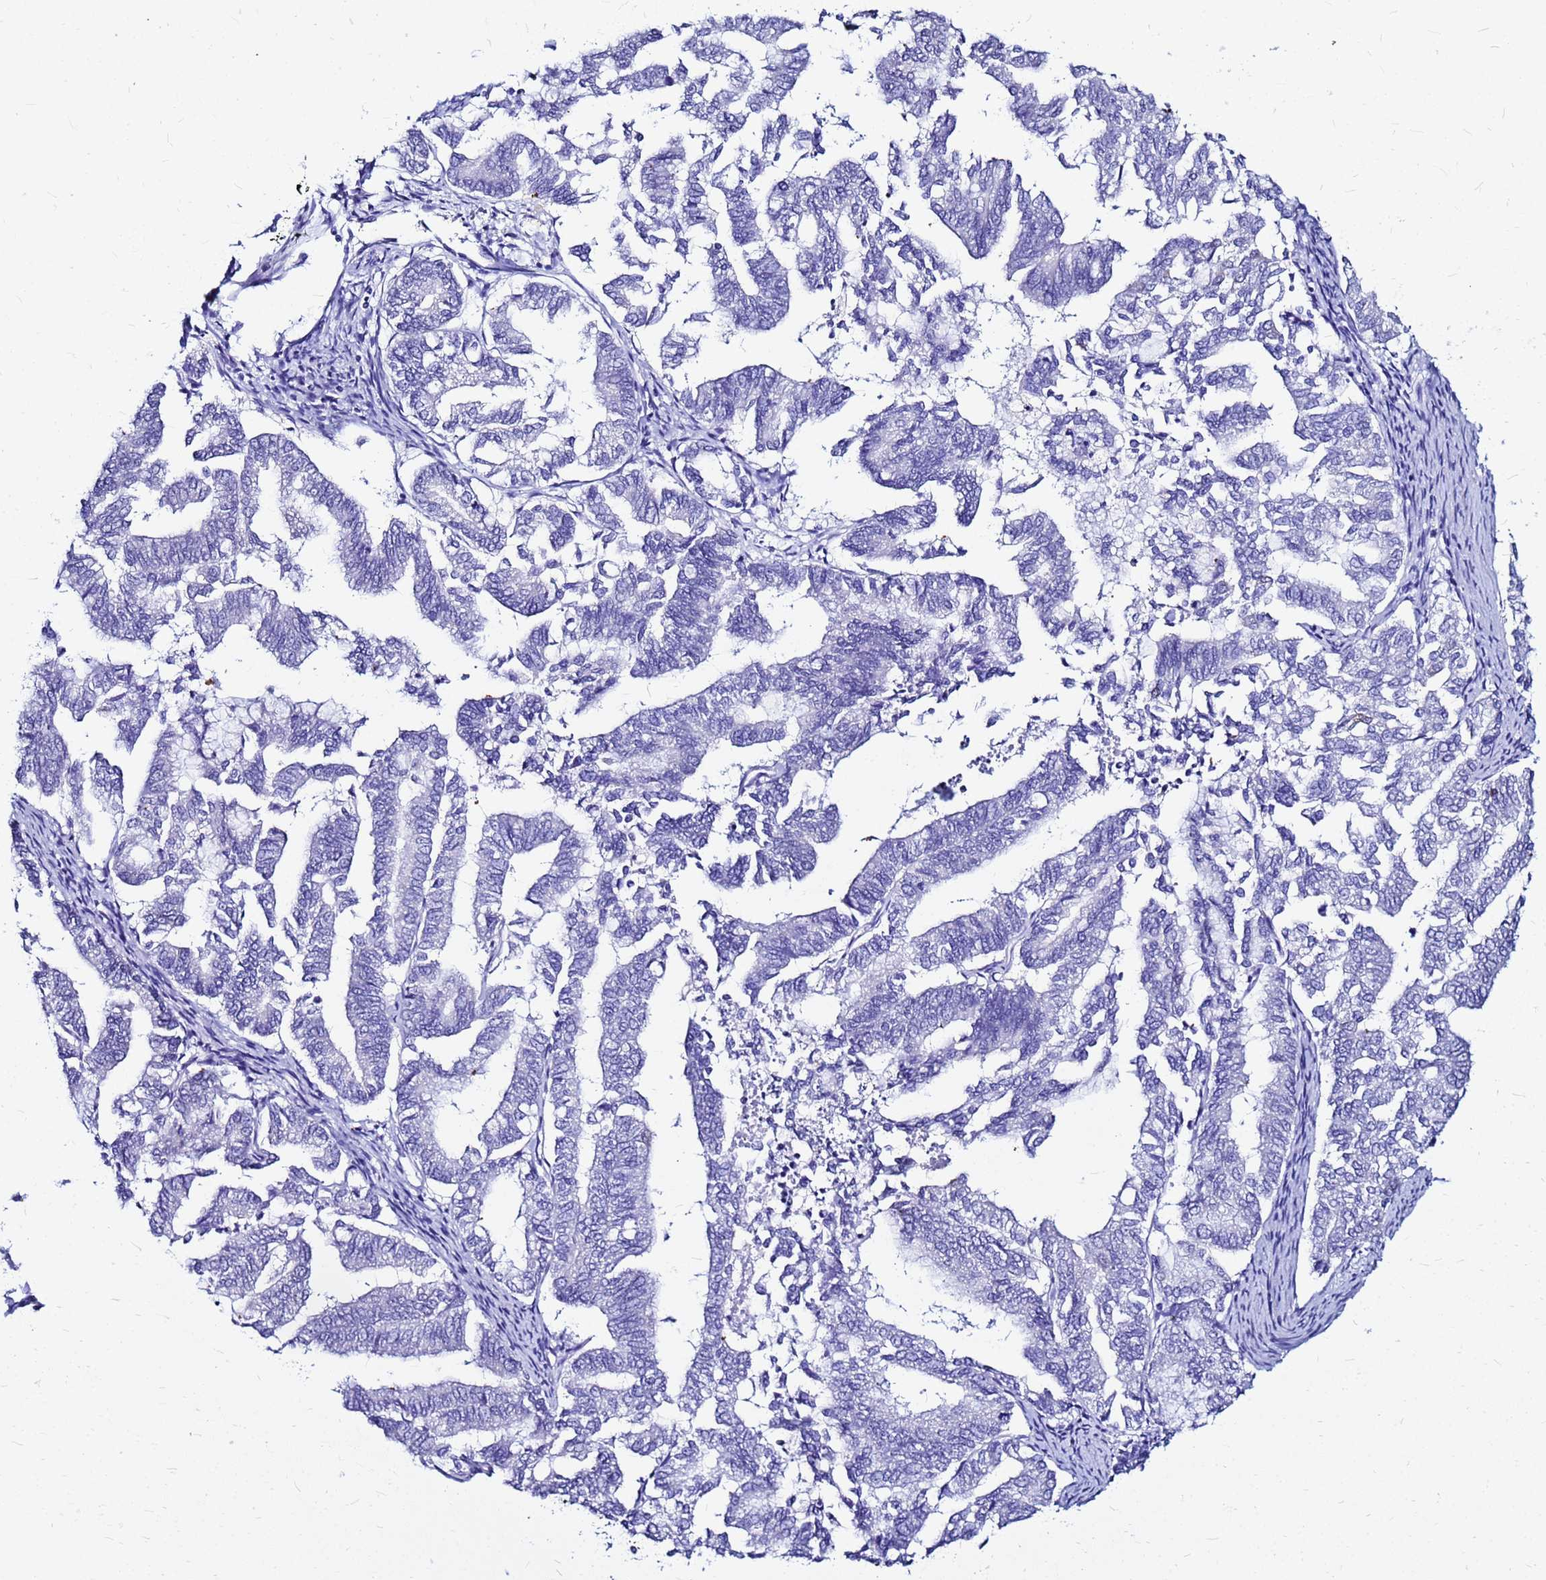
{"staining": {"intensity": "negative", "quantity": "none", "location": "none"}, "tissue": "endometrial cancer", "cell_type": "Tumor cells", "image_type": "cancer", "snomed": [{"axis": "morphology", "description": "Adenocarcinoma, NOS"}, {"axis": "topography", "description": "Endometrium"}], "caption": "This photomicrograph is of endometrial cancer stained with immunohistochemistry (IHC) to label a protein in brown with the nuclei are counter-stained blue. There is no staining in tumor cells.", "gene": "PPP1R14C", "patient": {"sex": "female", "age": 79}}